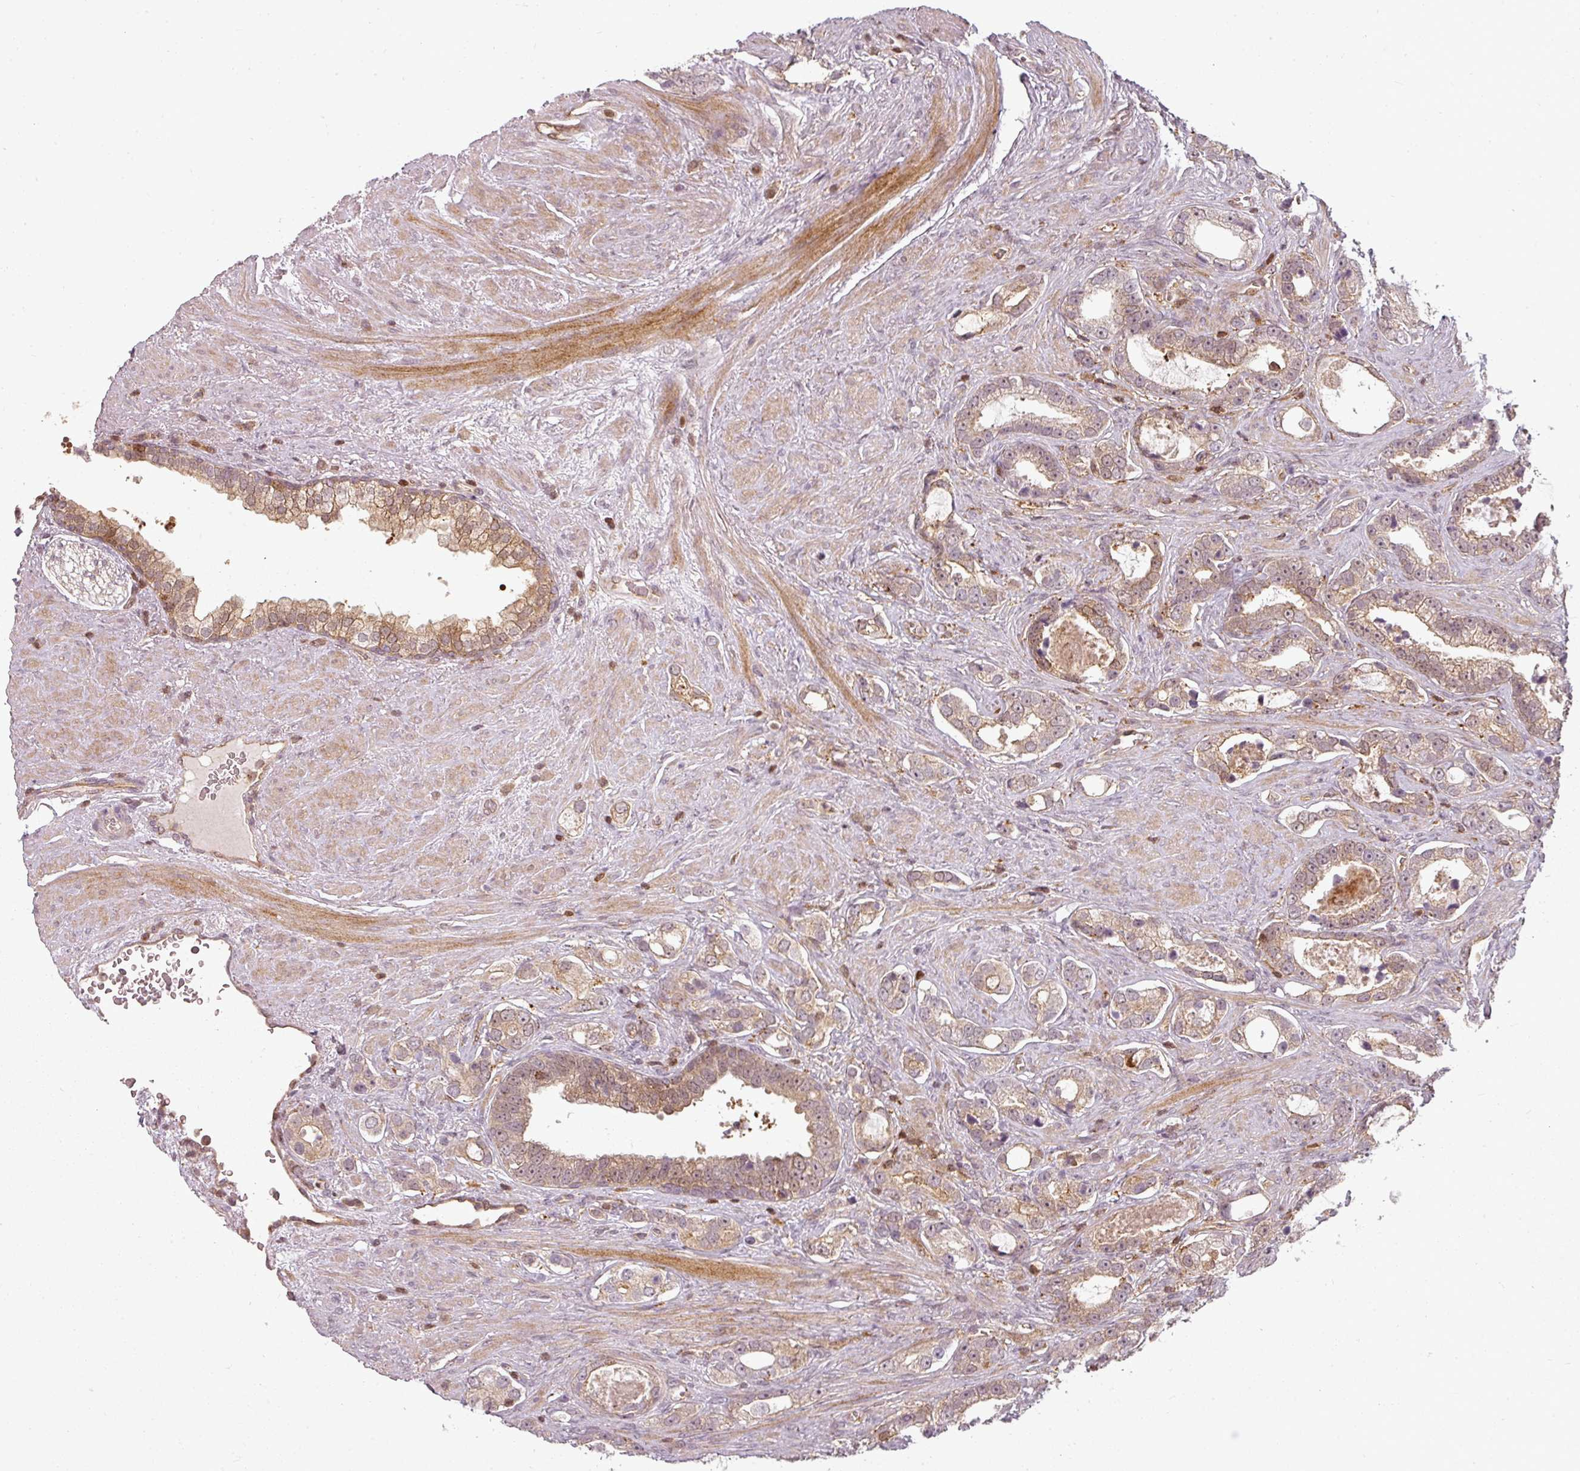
{"staining": {"intensity": "weak", "quantity": "25%-75%", "location": "cytoplasmic/membranous"}, "tissue": "prostate cancer", "cell_type": "Tumor cells", "image_type": "cancer", "snomed": [{"axis": "morphology", "description": "Adenocarcinoma, High grade"}, {"axis": "topography", "description": "Prostate"}], "caption": "This is an image of IHC staining of prostate cancer, which shows weak expression in the cytoplasmic/membranous of tumor cells.", "gene": "CLIC1", "patient": {"sex": "male", "age": 67}}